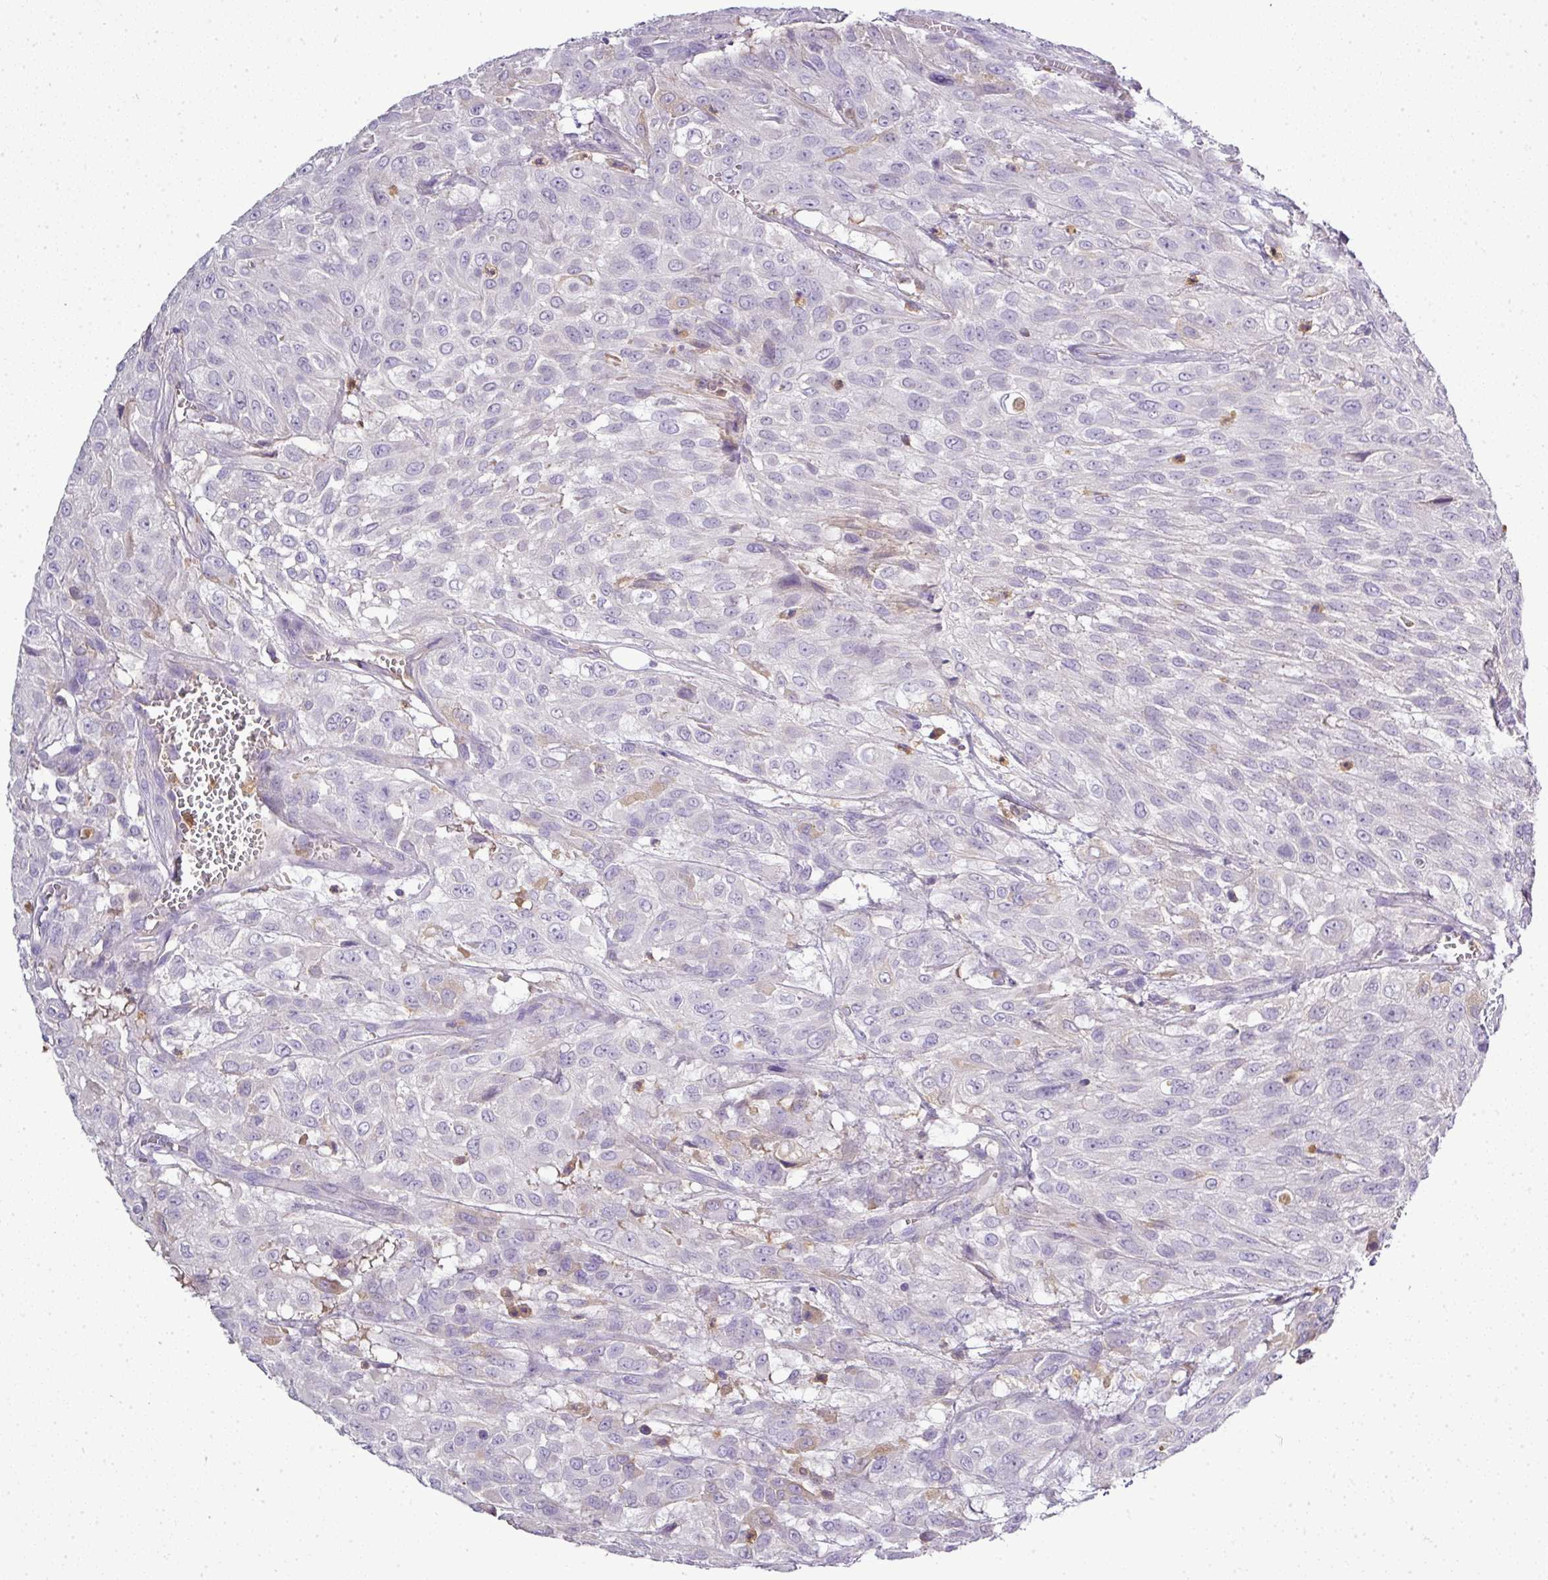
{"staining": {"intensity": "negative", "quantity": "none", "location": "none"}, "tissue": "urothelial cancer", "cell_type": "Tumor cells", "image_type": "cancer", "snomed": [{"axis": "morphology", "description": "Urothelial carcinoma, High grade"}, {"axis": "topography", "description": "Urinary bladder"}], "caption": "A high-resolution micrograph shows immunohistochemistry (IHC) staining of urothelial cancer, which displays no significant expression in tumor cells.", "gene": "CAB39L", "patient": {"sex": "male", "age": 57}}